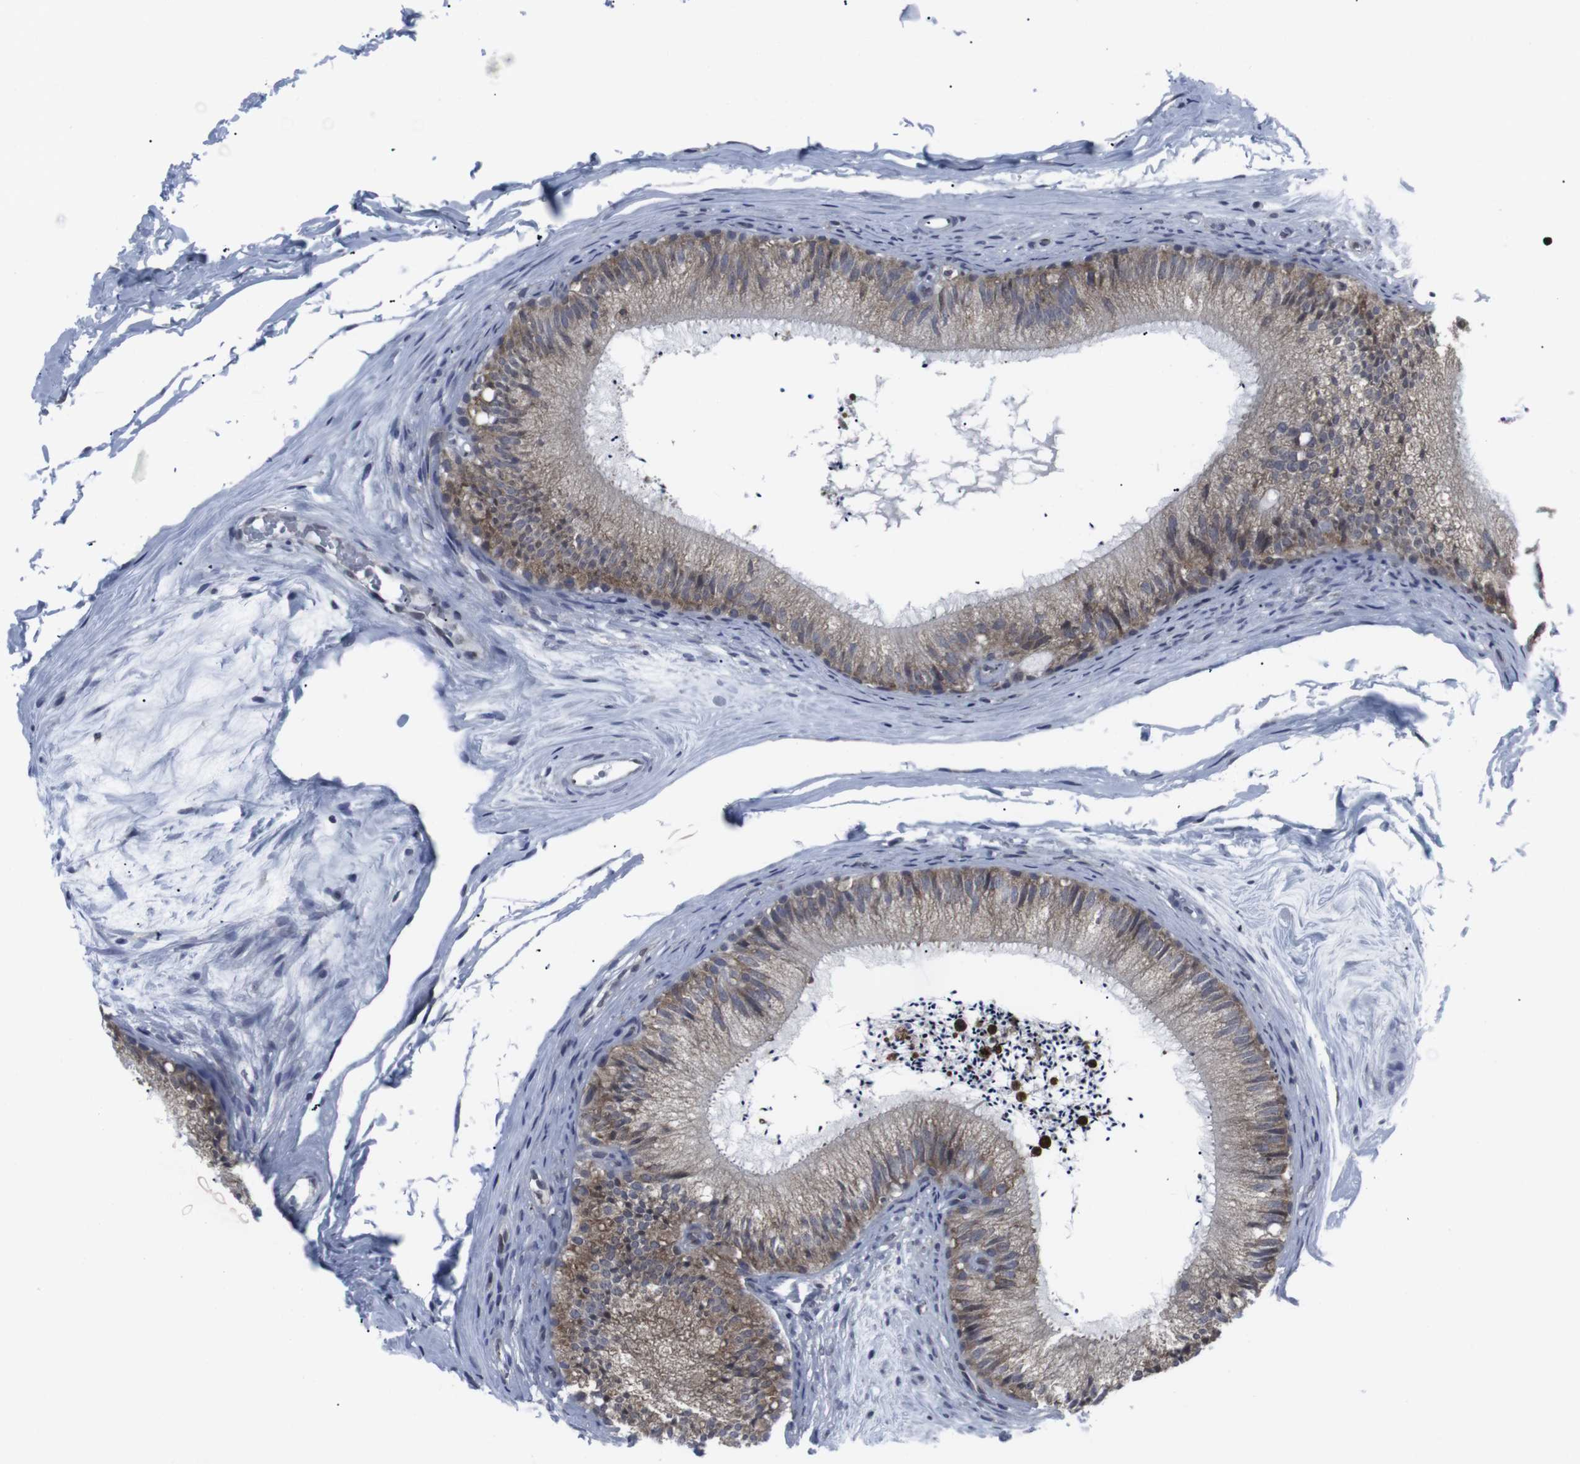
{"staining": {"intensity": "moderate", "quantity": ">75%", "location": "cytoplasmic/membranous"}, "tissue": "epididymis", "cell_type": "Glandular cells", "image_type": "normal", "snomed": [{"axis": "morphology", "description": "Normal tissue, NOS"}, {"axis": "topography", "description": "Epididymis"}], "caption": "Epididymis stained with IHC reveals moderate cytoplasmic/membranous staining in approximately >75% of glandular cells. Nuclei are stained in blue.", "gene": "GEMIN2", "patient": {"sex": "male", "age": 56}}